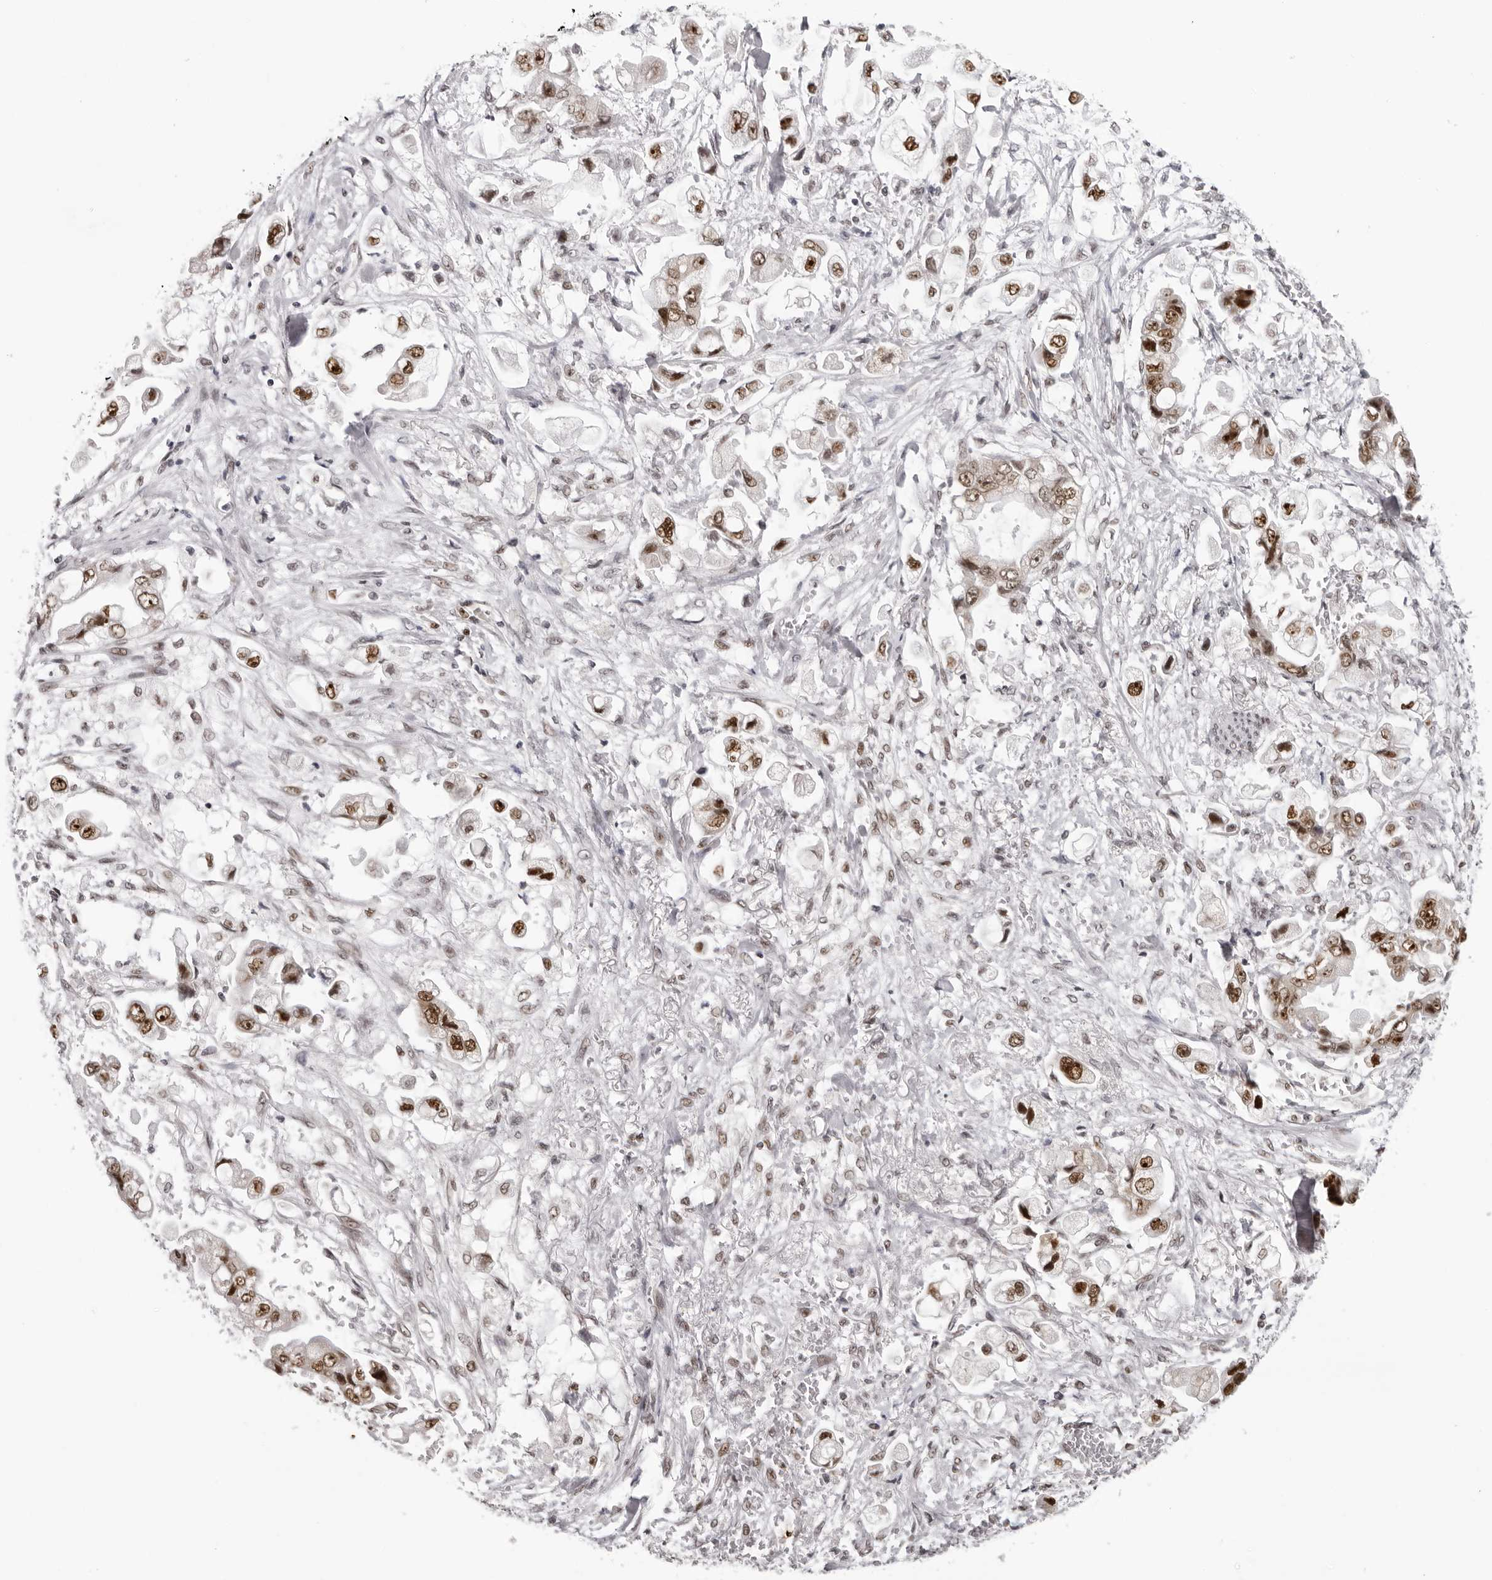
{"staining": {"intensity": "moderate", "quantity": ">75%", "location": "nuclear"}, "tissue": "stomach cancer", "cell_type": "Tumor cells", "image_type": "cancer", "snomed": [{"axis": "morphology", "description": "Adenocarcinoma, NOS"}, {"axis": "topography", "description": "Stomach"}], "caption": "Immunohistochemistry (DAB (3,3'-diaminobenzidine)) staining of stomach adenocarcinoma shows moderate nuclear protein staining in approximately >75% of tumor cells.", "gene": "HEXIM2", "patient": {"sex": "male", "age": 62}}